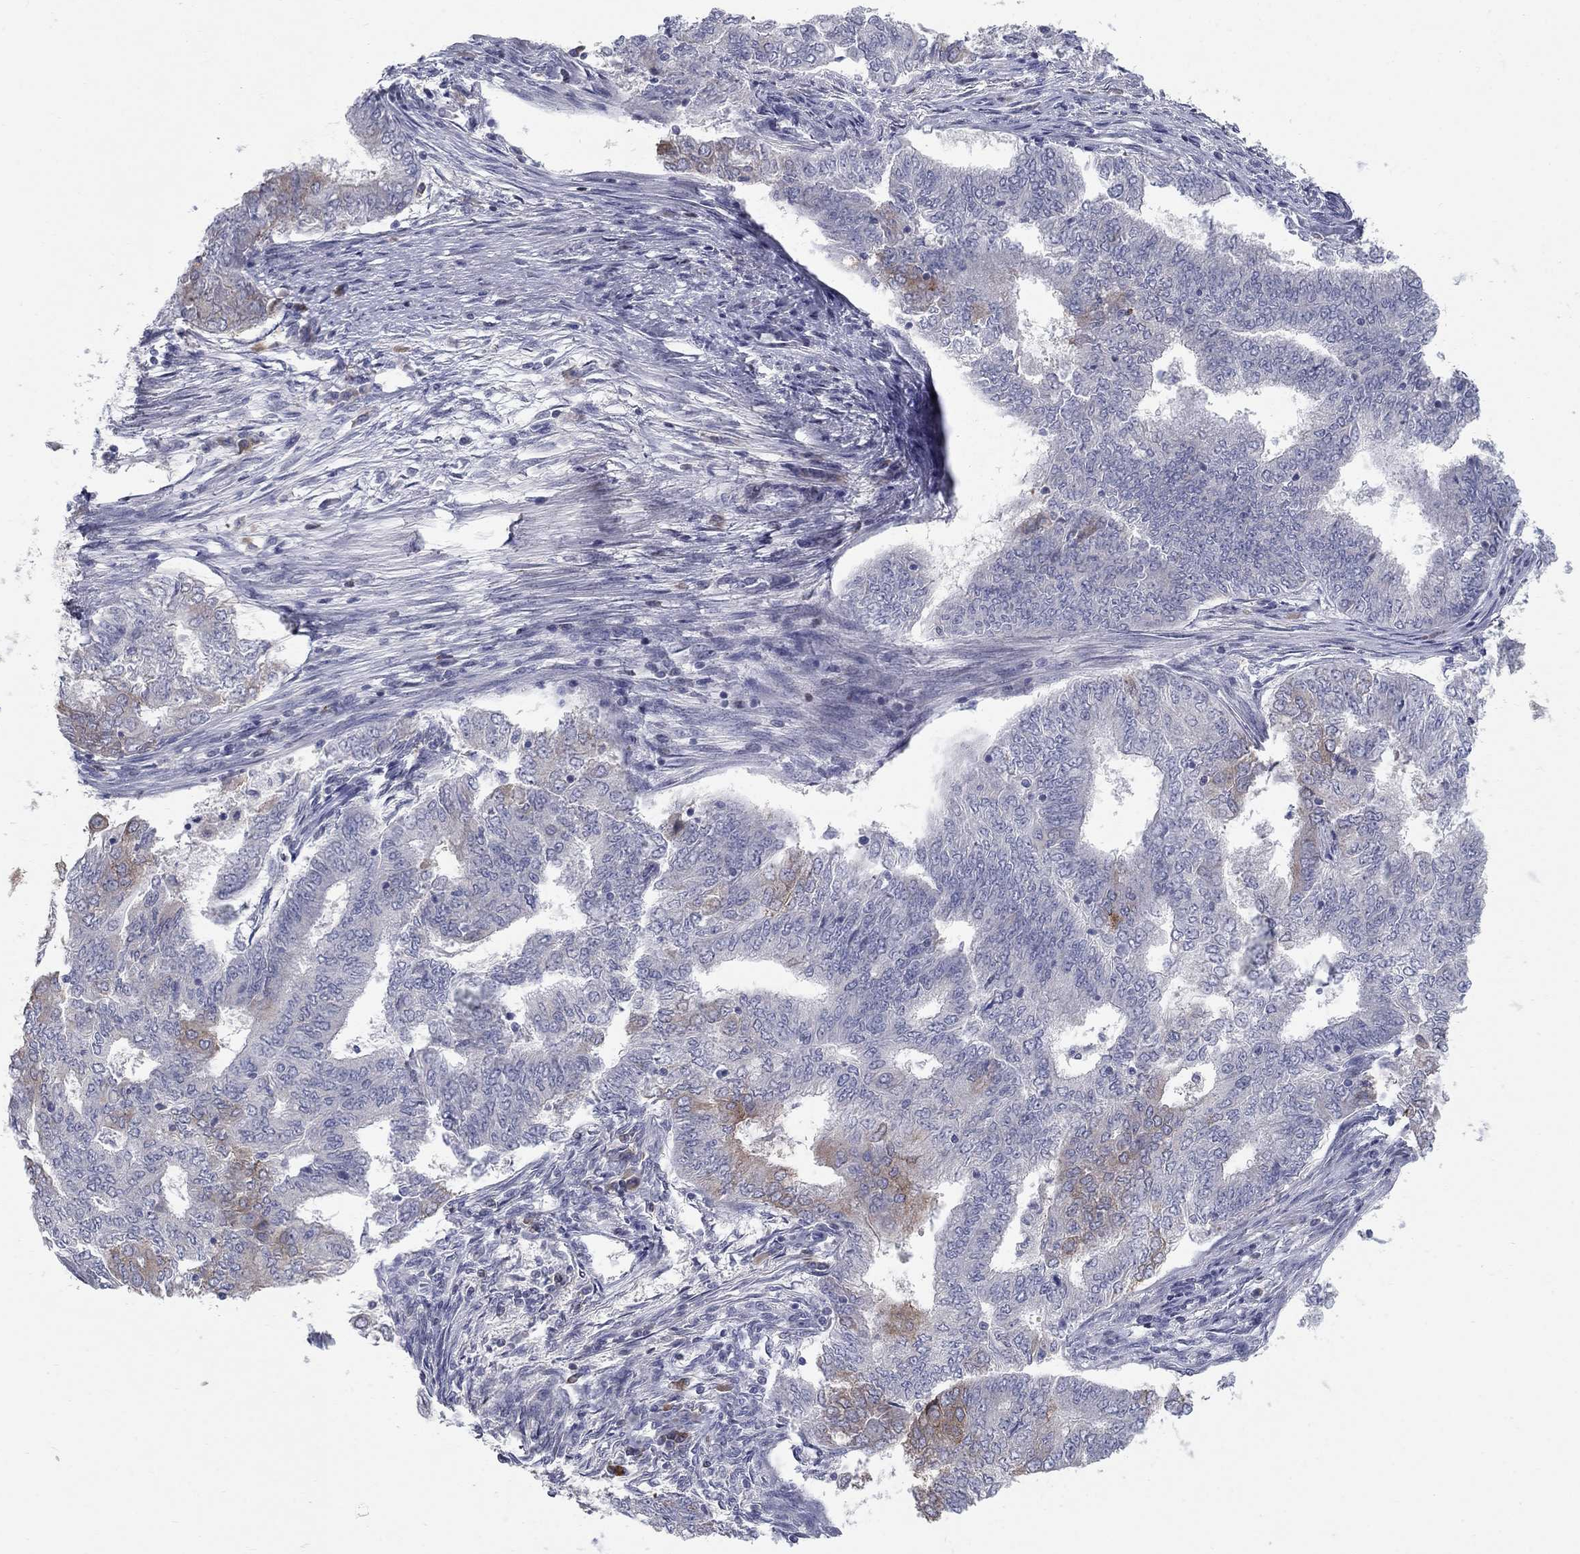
{"staining": {"intensity": "weak", "quantity": "<25%", "location": "cytoplasmic/membranous"}, "tissue": "endometrial cancer", "cell_type": "Tumor cells", "image_type": "cancer", "snomed": [{"axis": "morphology", "description": "Adenocarcinoma, NOS"}, {"axis": "topography", "description": "Endometrium"}], "caption": "This photomicrograph is of endometrial adenocarcinoma stained with immunohistochemistry (IHC) to label a protein in brown with the nuclei are counter-stained blue. There is no expression in tumor cells.", "gene": "NTRK2", "patient": {"sex": "female", "age": 62}}